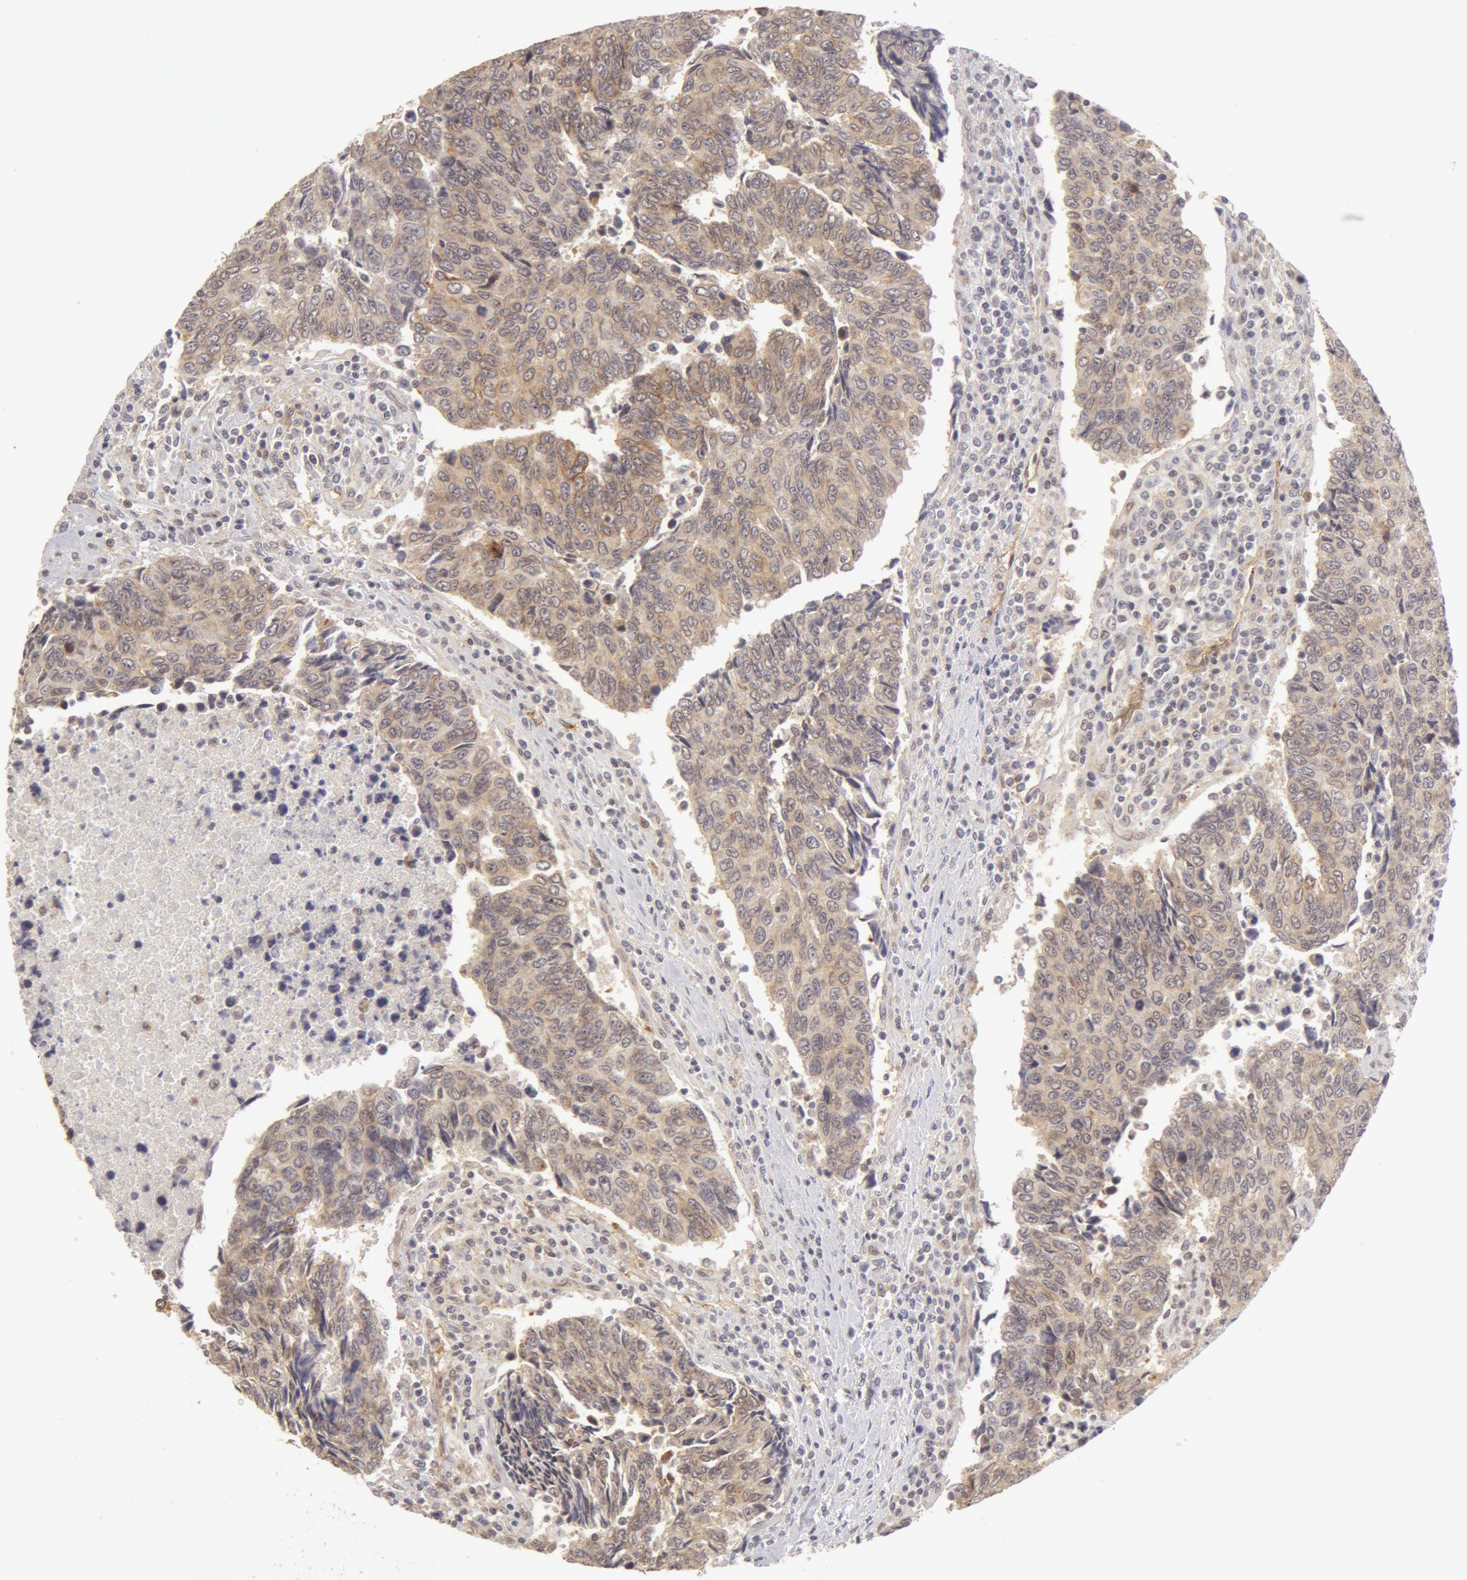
{"staining": {"intensity": "moderate", "quantity": "25%-75%", "location": "cytoplasmic/membranous"}, "tissue": "urothelial cancer", "cell_type": "Tumor cells", "image_type": "cancer", "snomed": [{"axis": "morphology", "description": "Urothelial carcinoma, High grade"}, {"axis": "topography", "description": "Urinary bladder"}], "caption": "A medium amount of moderate cytoplasmic/membranous positivity is identified in about 25%-75% of tumor cells in urothelial carcinoma (high-grade) tissue.", "gene": "ADAM10", "patient": {"sex": "male", "age": 86}}